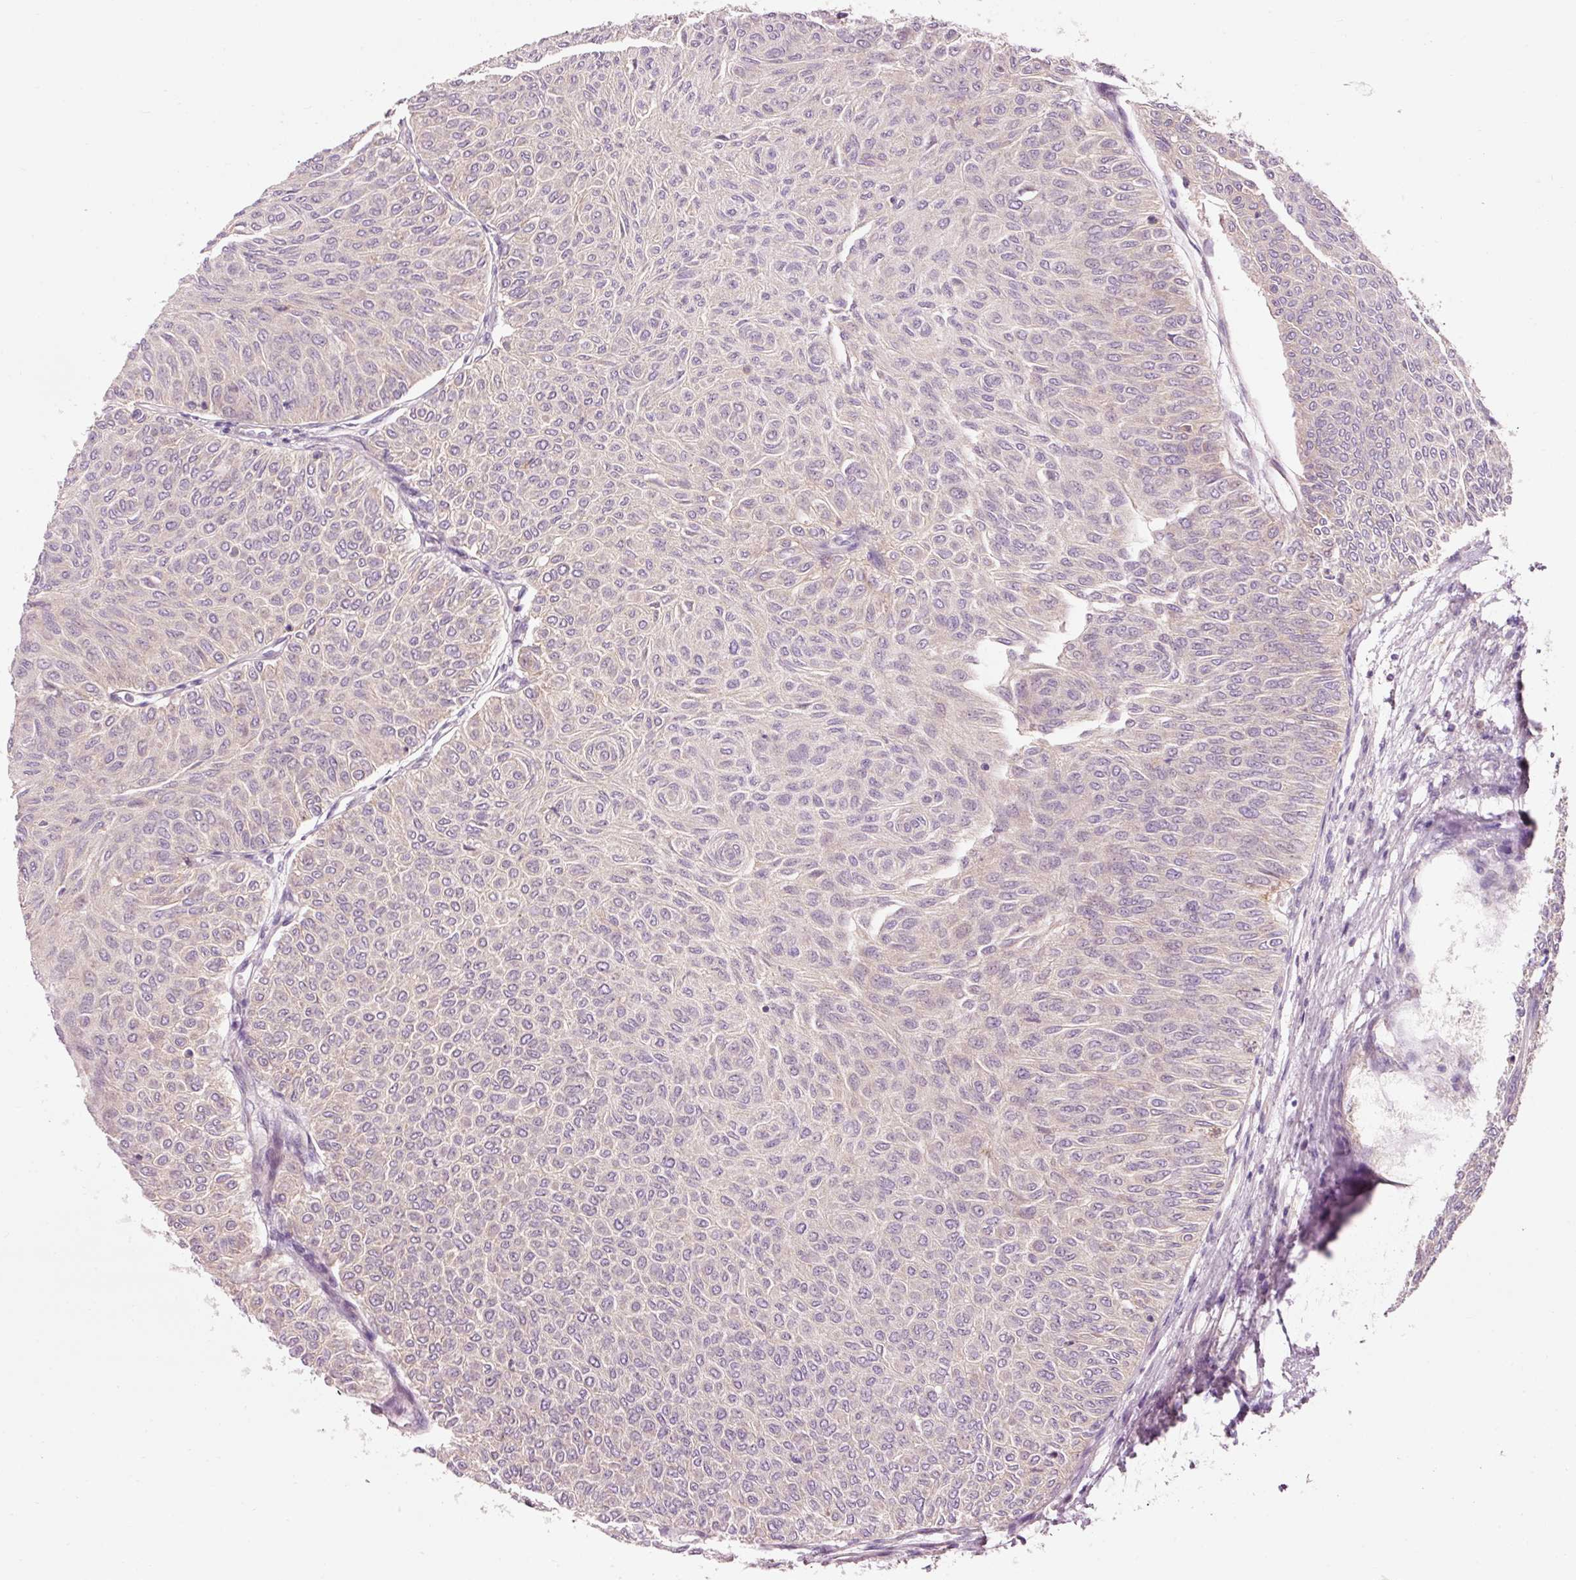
{"staining": {"intensity": "negative", "quantity": "none", "location": "none"}, "tissue": "urothelial cancer", "cell_type": "Tumor cells", "image_type": "cancer", "snomed": [{"axis": "morphology", "description": "Urothelial carcinoma, Low grade"}, {"axis": "topography", "description": "Urinary bladder"}], "caption": "This is a micrograph of IHC staining of urothelial carcinoma (low-grade), which shows no expression in tumor cells. (DAB immunohistochemistry with hematoxylin counter stain).", "gene": "NAPA", "patient": {"sex": "male", "age": 78}}